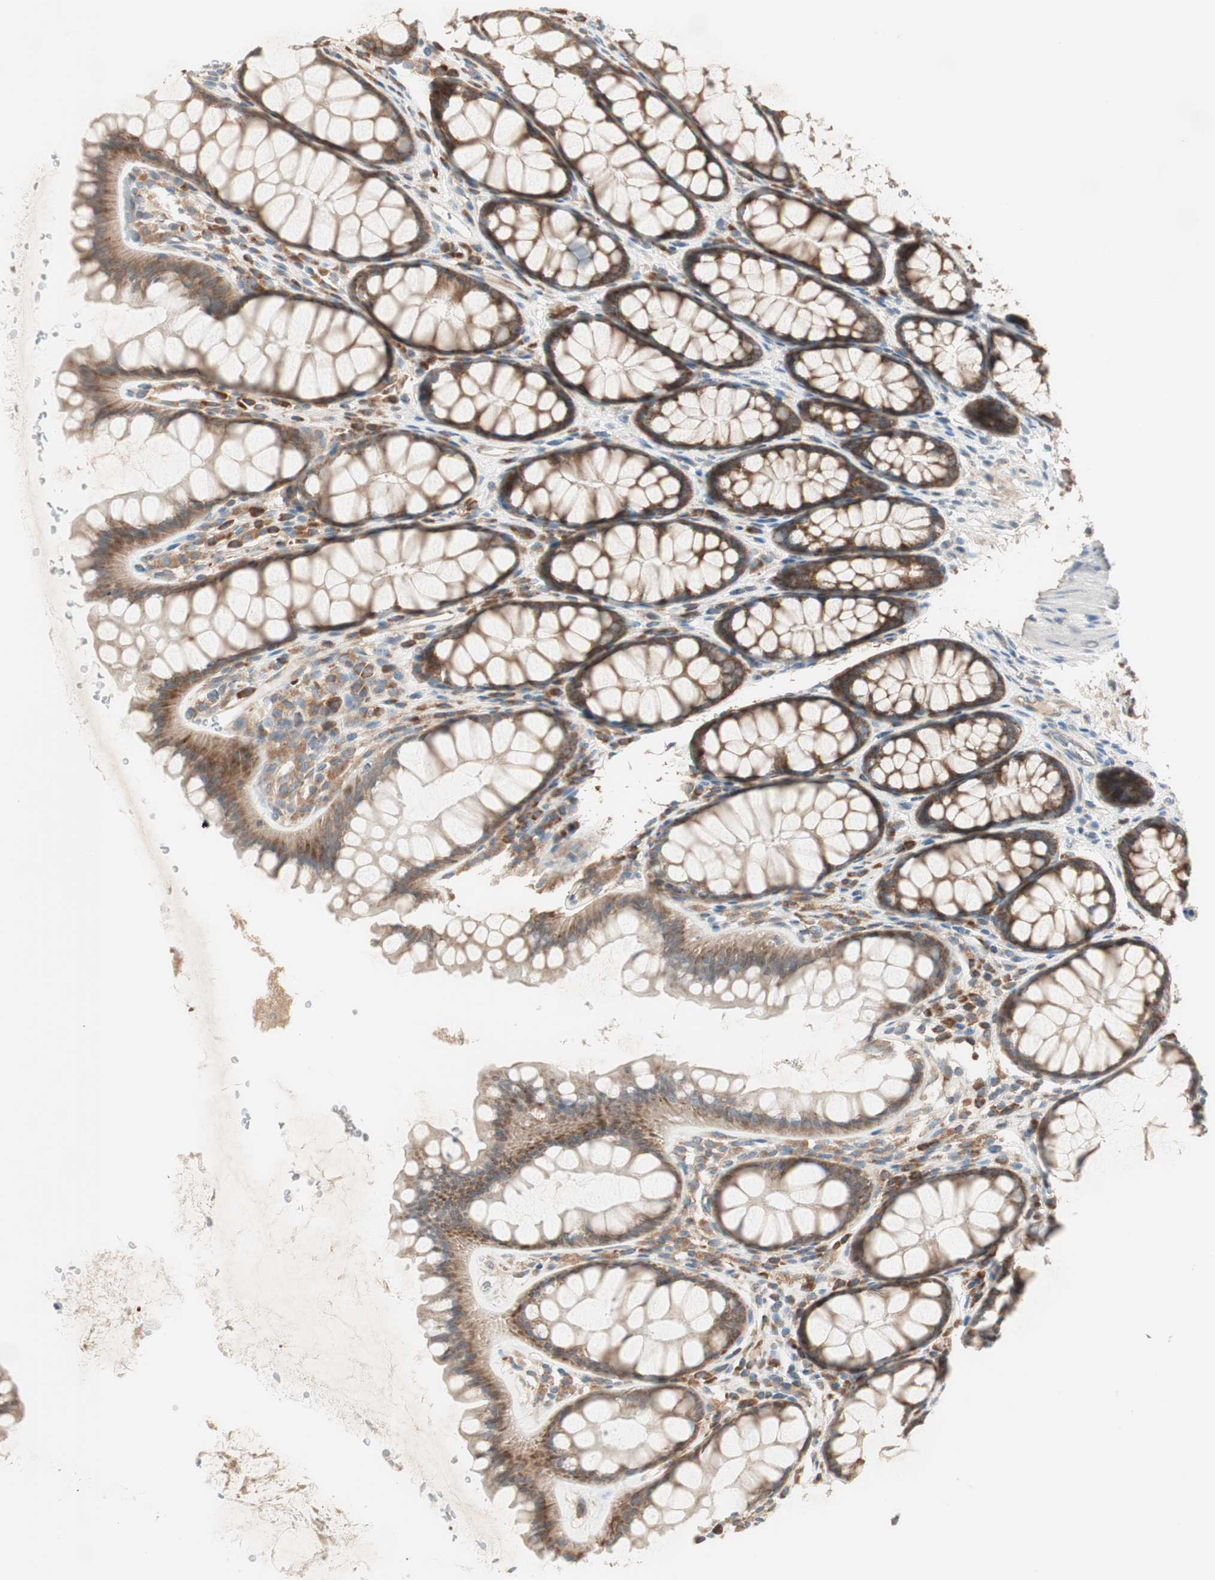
{"staining": {"intensity": "weak", "quantity": ">75%", "location": "cytoplasmic/membranous"}, "tissue": "colon", "cell_type": "Endothelial cells", "image_type": "normal", "snomed": [{"axis": "morphology", "description": "Normal tissue, NOS"}, {"axis": "topography", "description": "Colon"}], "caption": "Immunohistochemical staining of benign colon reveals weak cytoplasmic/membranous protein staining in approximately >75% of endothelial cells.", "gene": "RPL23", "patient": {"sex": "female", "age": 55}}